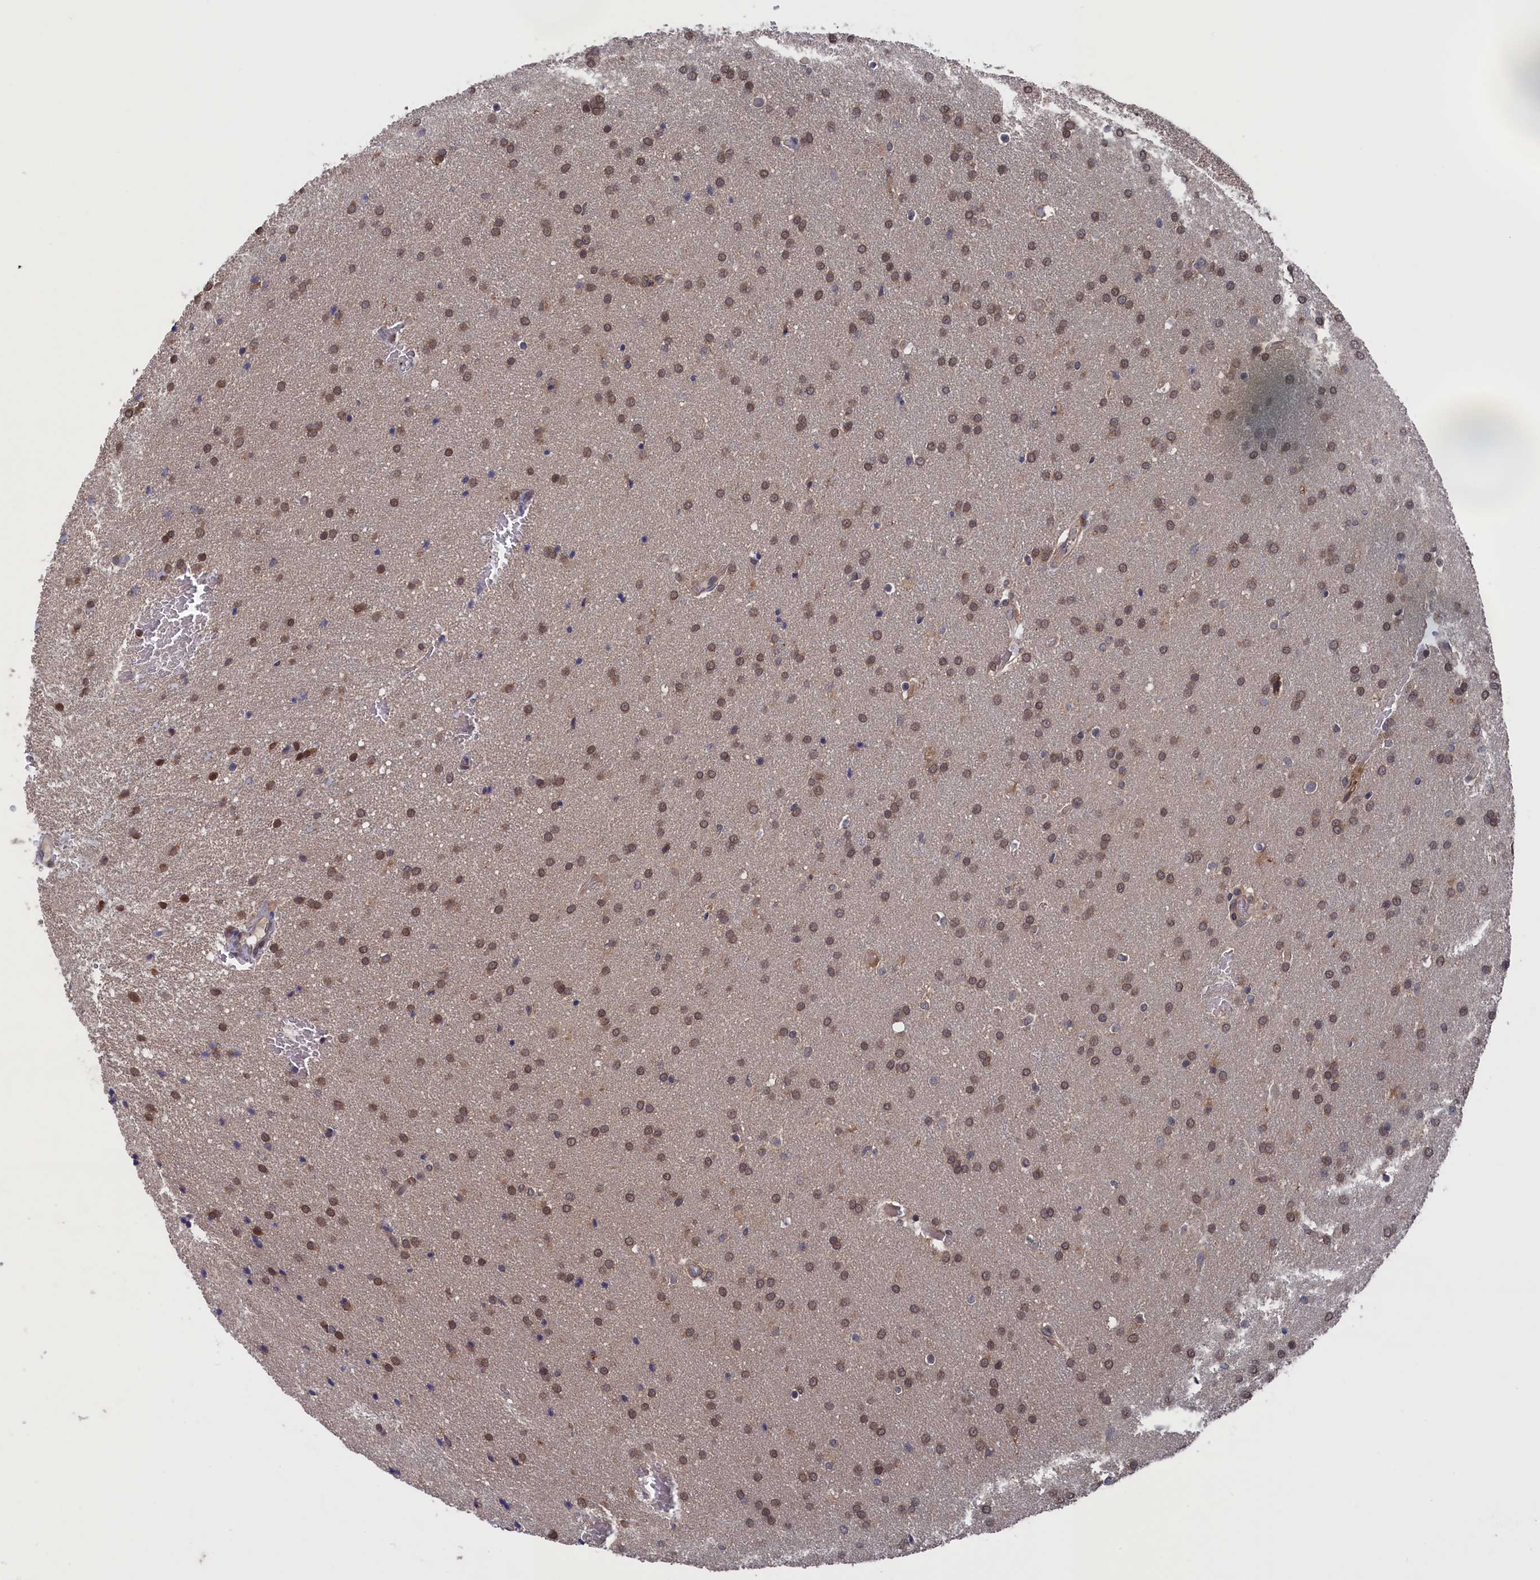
{"staining": {"intensity": "moderate", "quantity": ">75%", "location": "nuclear"}, "tissue": "glioma", "cell_type": "Tumor cells", "image_type": "cancer", "snomed": [{"axis": "morphology", "description": "Glioma, malignant, Low grade"}, {"axis": "topography", "description": "Brain"}], "caption": "A medium amount of moderate nuclear expression is appreciated in about >75% of tumor cells in glioma tissue.", "gene": "NUTF2", "patient": {"sex": "female", "age": 32}}